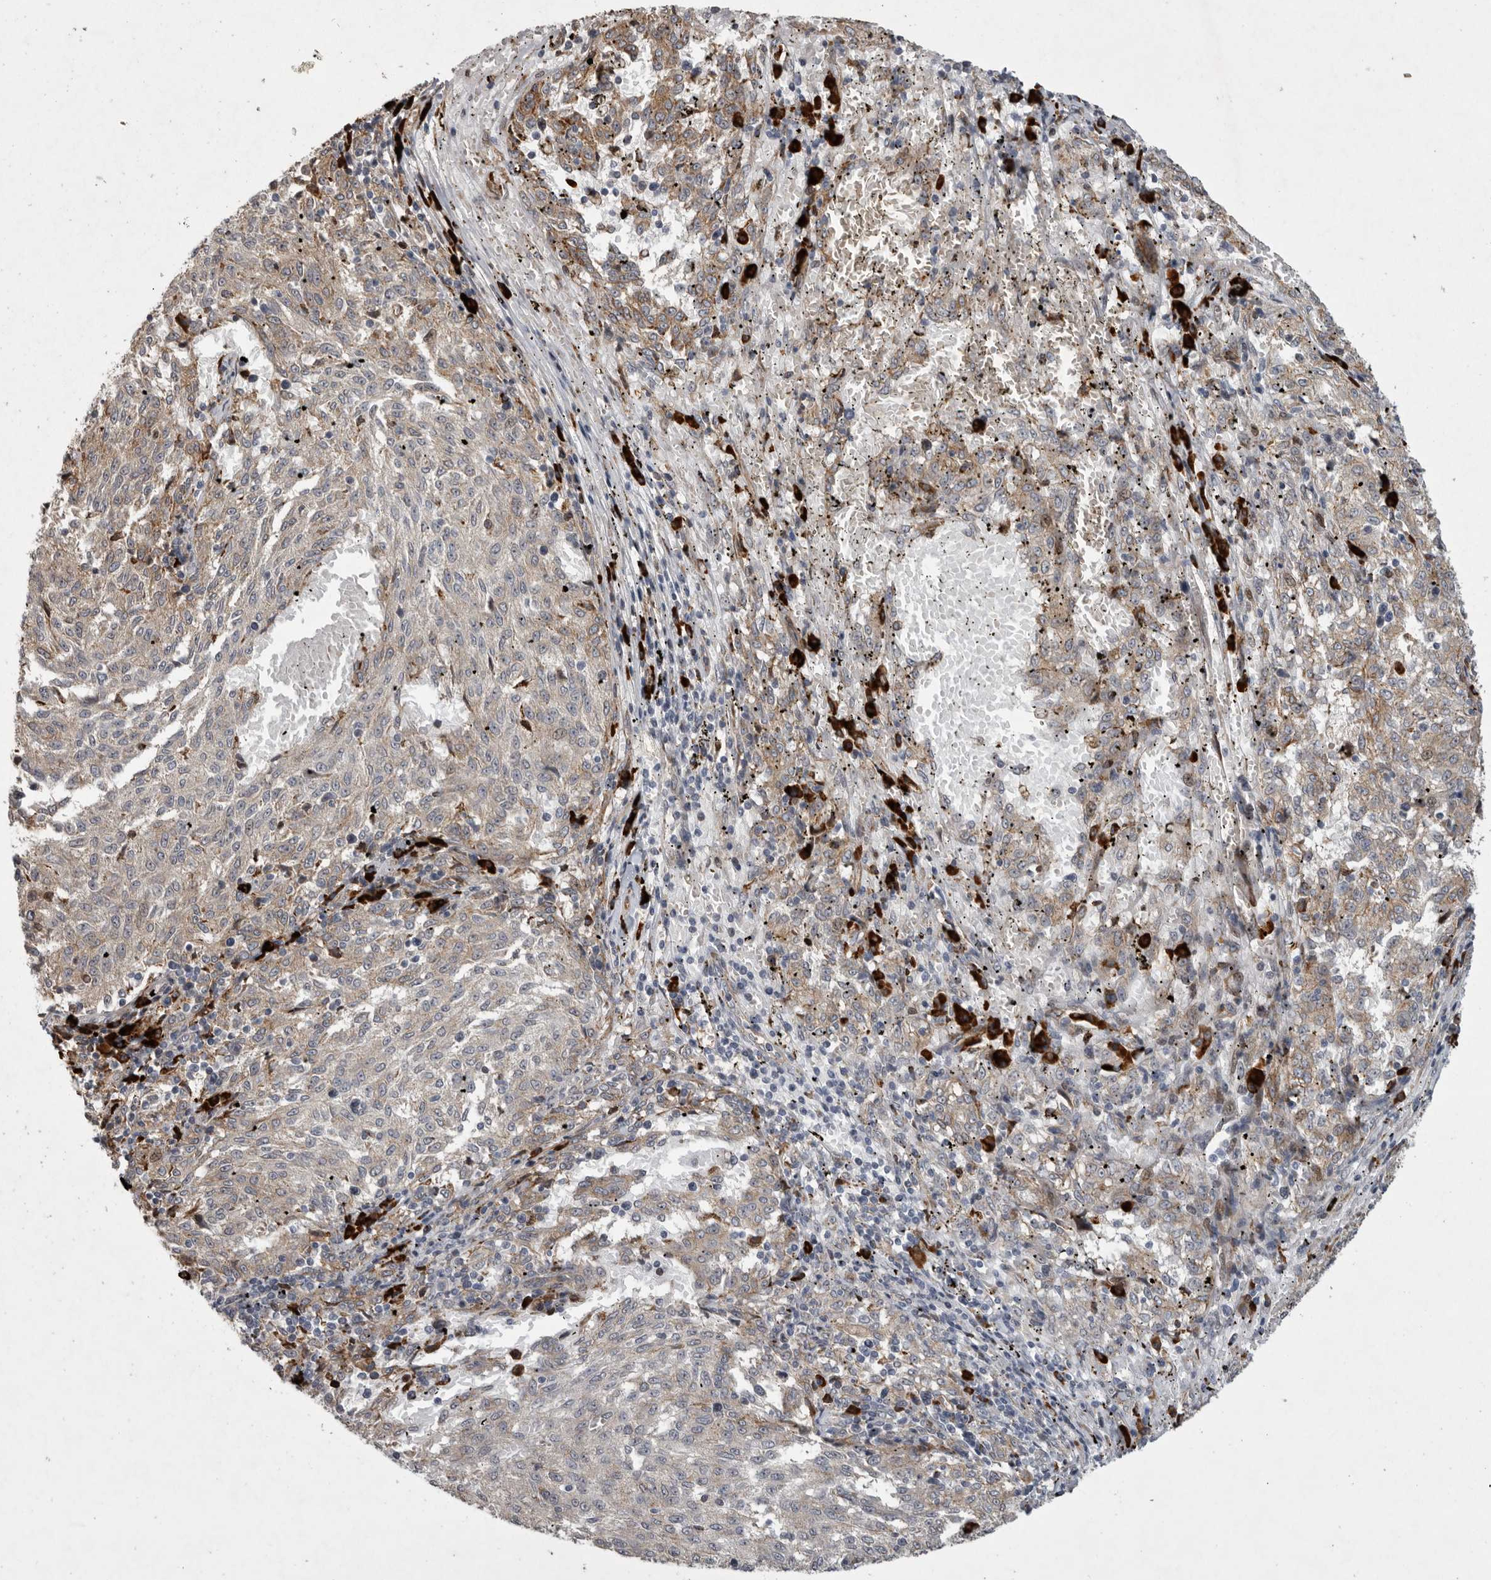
{"staining": {"intensity": "negative", "quantity": "none", "location": "none"}, "tissue": "melanoma", "cell_type": "Tumor cells", "image_type": "cancer", "snomed": [{"axis": "morphology", "description": "Malignant melanoma, NOS"}, {"axis": "topography", "description": "Skin"}], "caption": "This is an immunohistochemistry micrograph of human melanoma. There is no expression in tumor cells.", "gene": "MPDZ", "patient": {"sex": "female", "age": 72}}